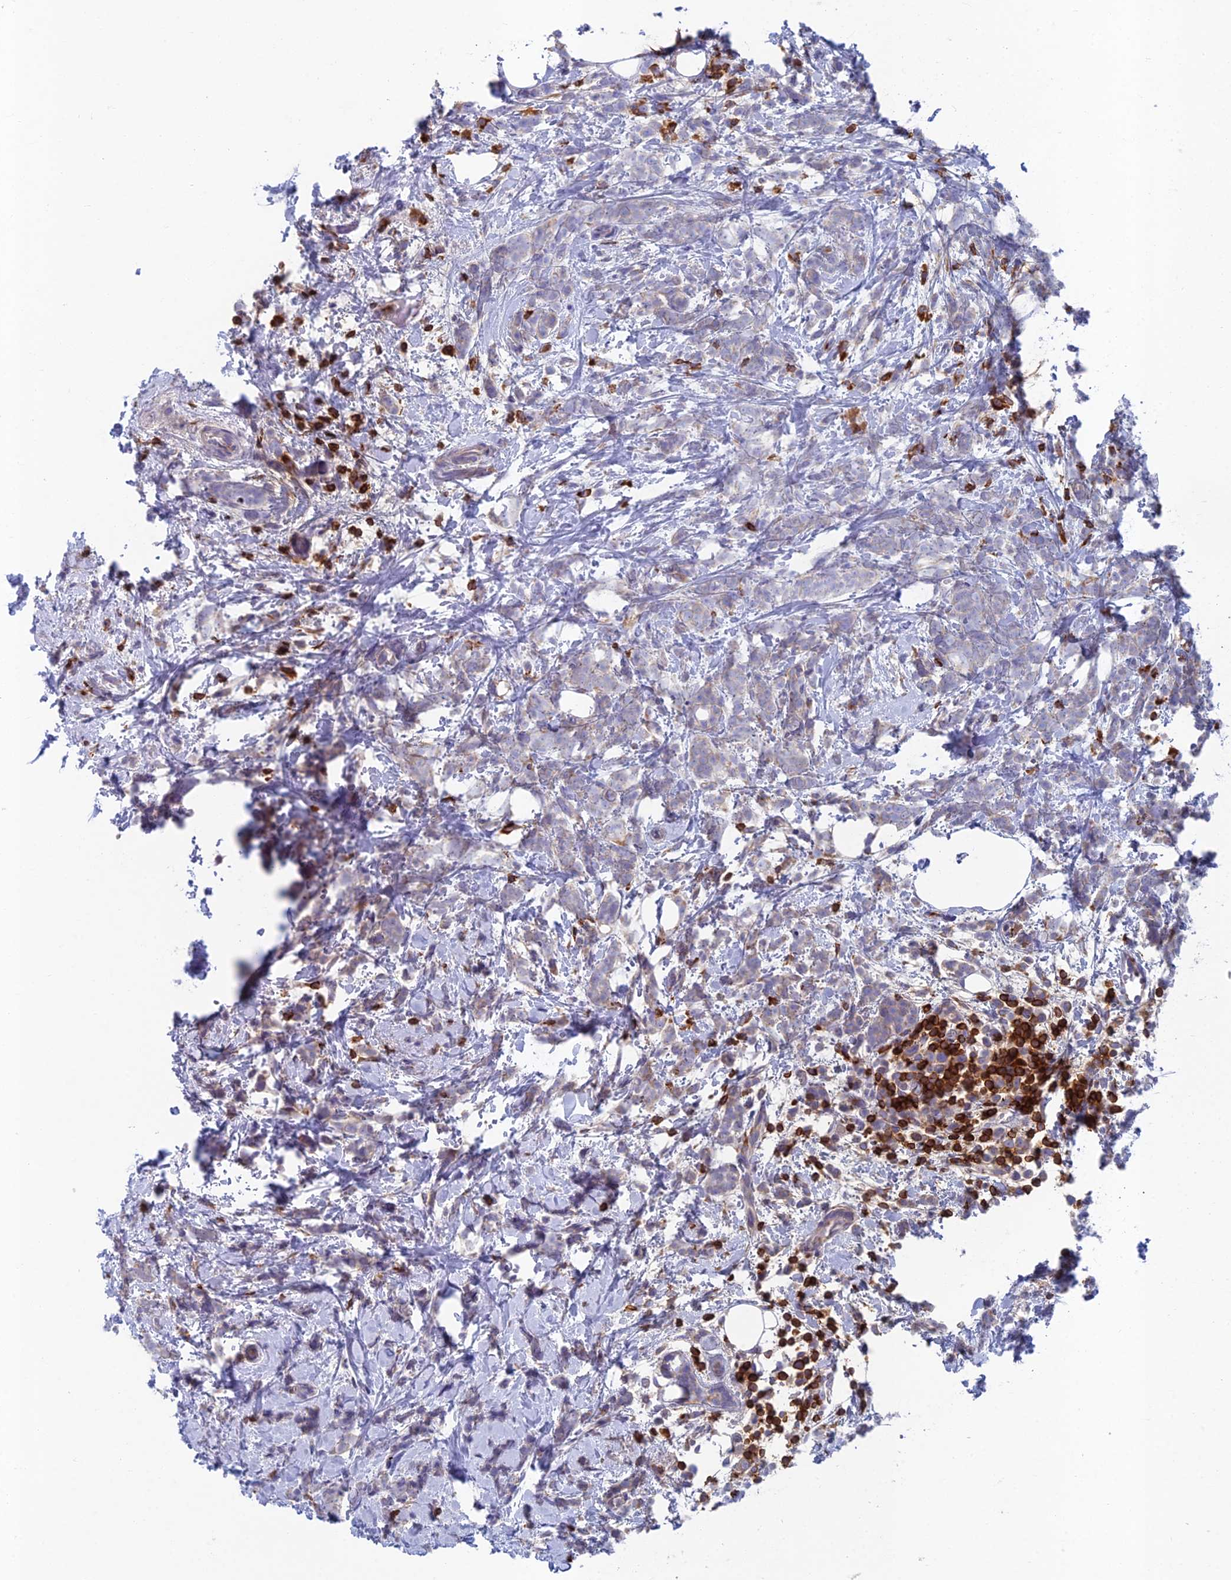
{"staining": {"intensity": "negative", "quantity": "none", "location": "none"}, "tissue": "breast cancer", "cell_type": "Tumor cells", "image_type": "cancer", "snomed": [{"axis": "morphology", "description": "Lobular carcinoma"}, {"axis": "topography", "description": "Breast"}], "caption": "Immunohistochemical staining of human breast cancer (lobular carcinoma) demonstrates no significant expression in tumor cells.", "gene": "ABI3BP", "patient": {"sex": "female", "age": 58}}